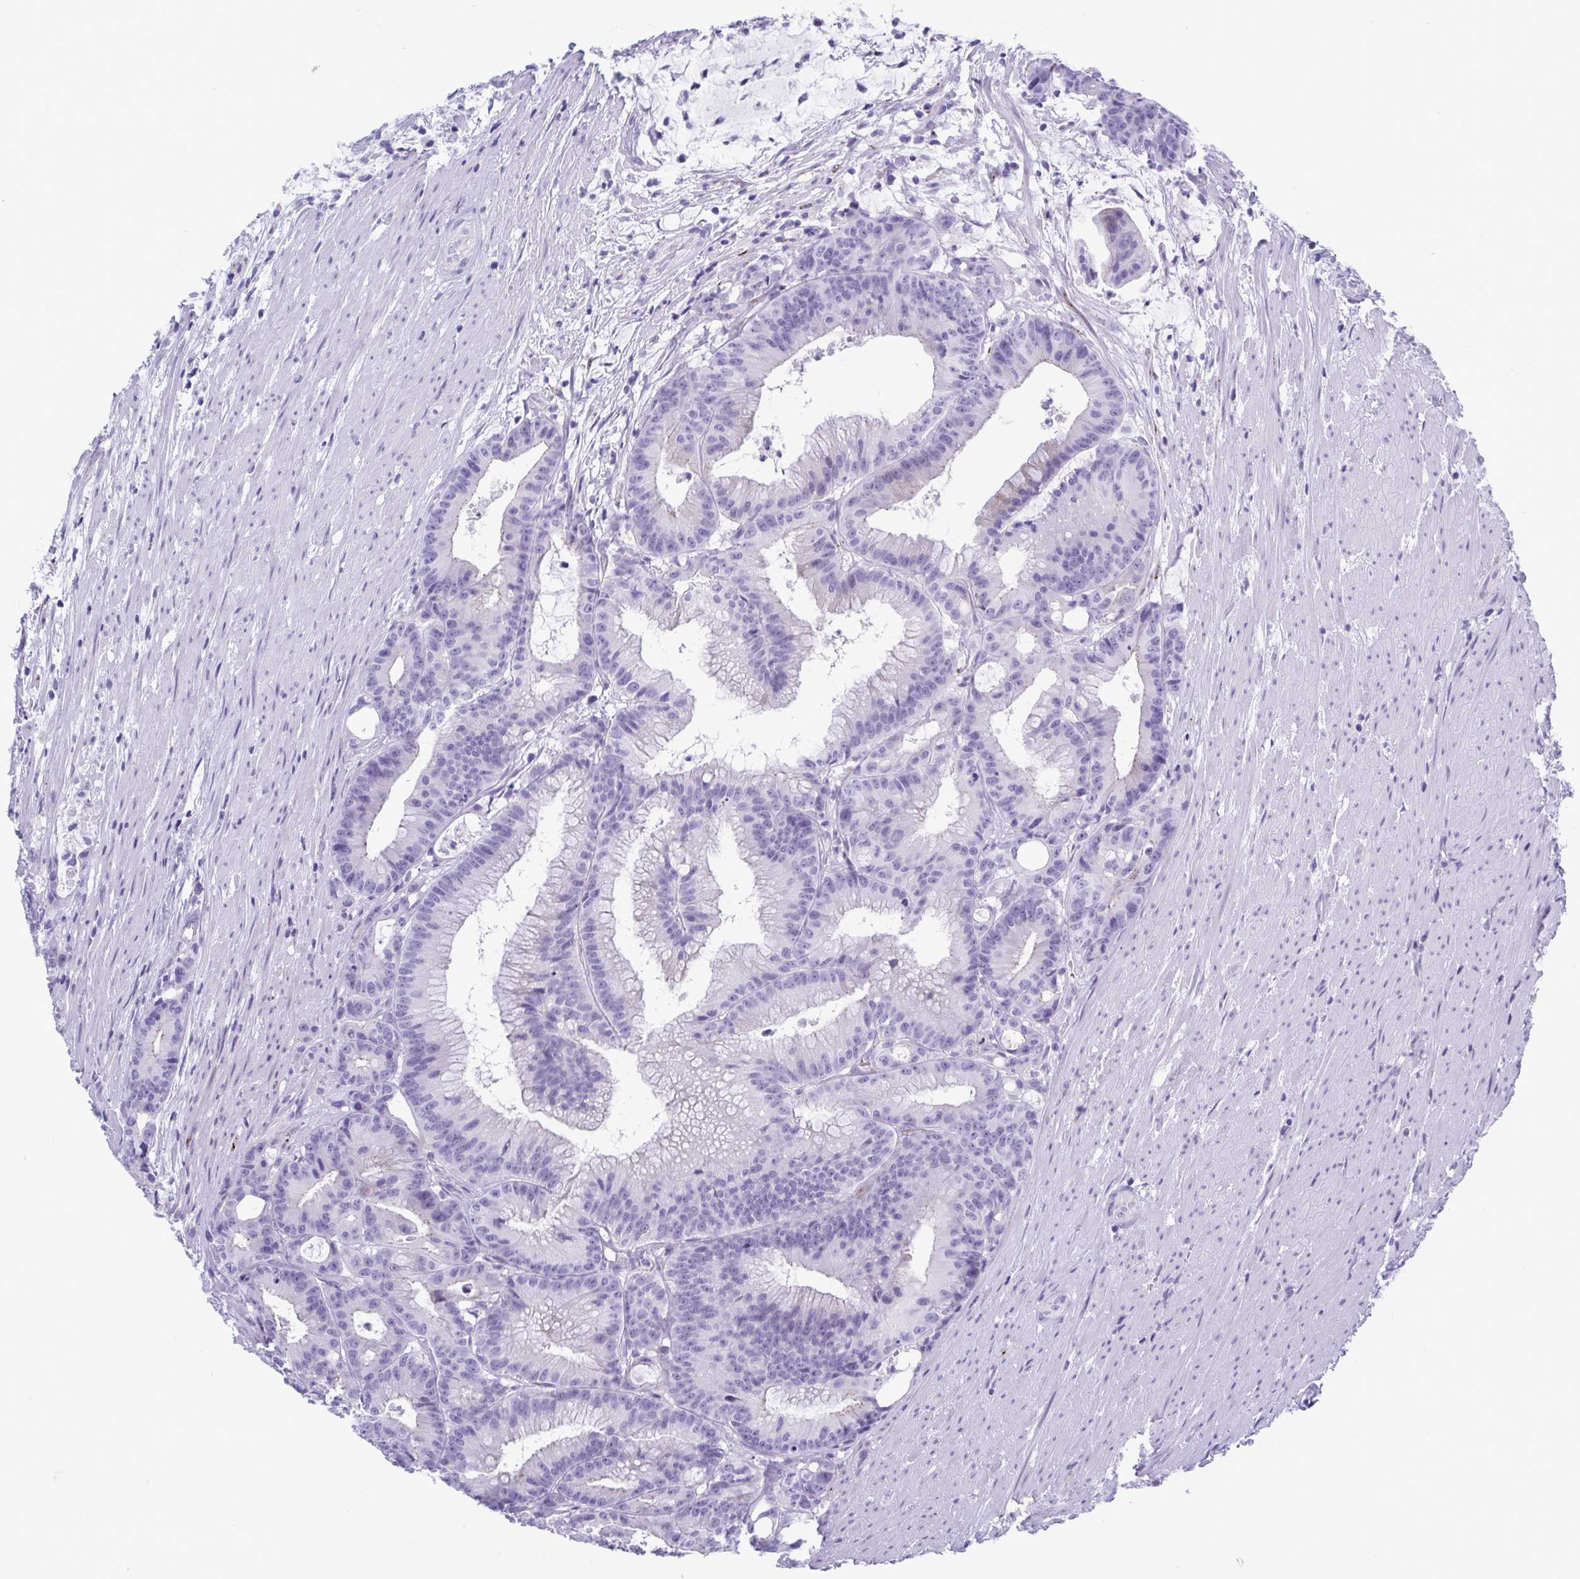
{"staining": {"intensity": "negative", "quantity": "none", "location": "none"}, "tissue": "colorectal cancer", "cell_type": "Tumor cells", "image_type": "cancer", "snomed": [{"axis": "morphology", "description": "Adenocarcinoma, NOS"}, {"axis": "topography", "description": "Colon"}], "caption": "Immunohistochemistry (IHC) of colorectal cancer (adenocarcinoma) reveals no expression in tumor cells.", "gene": "TTC30B", "patient": {"sex": "female", "age": 78}}